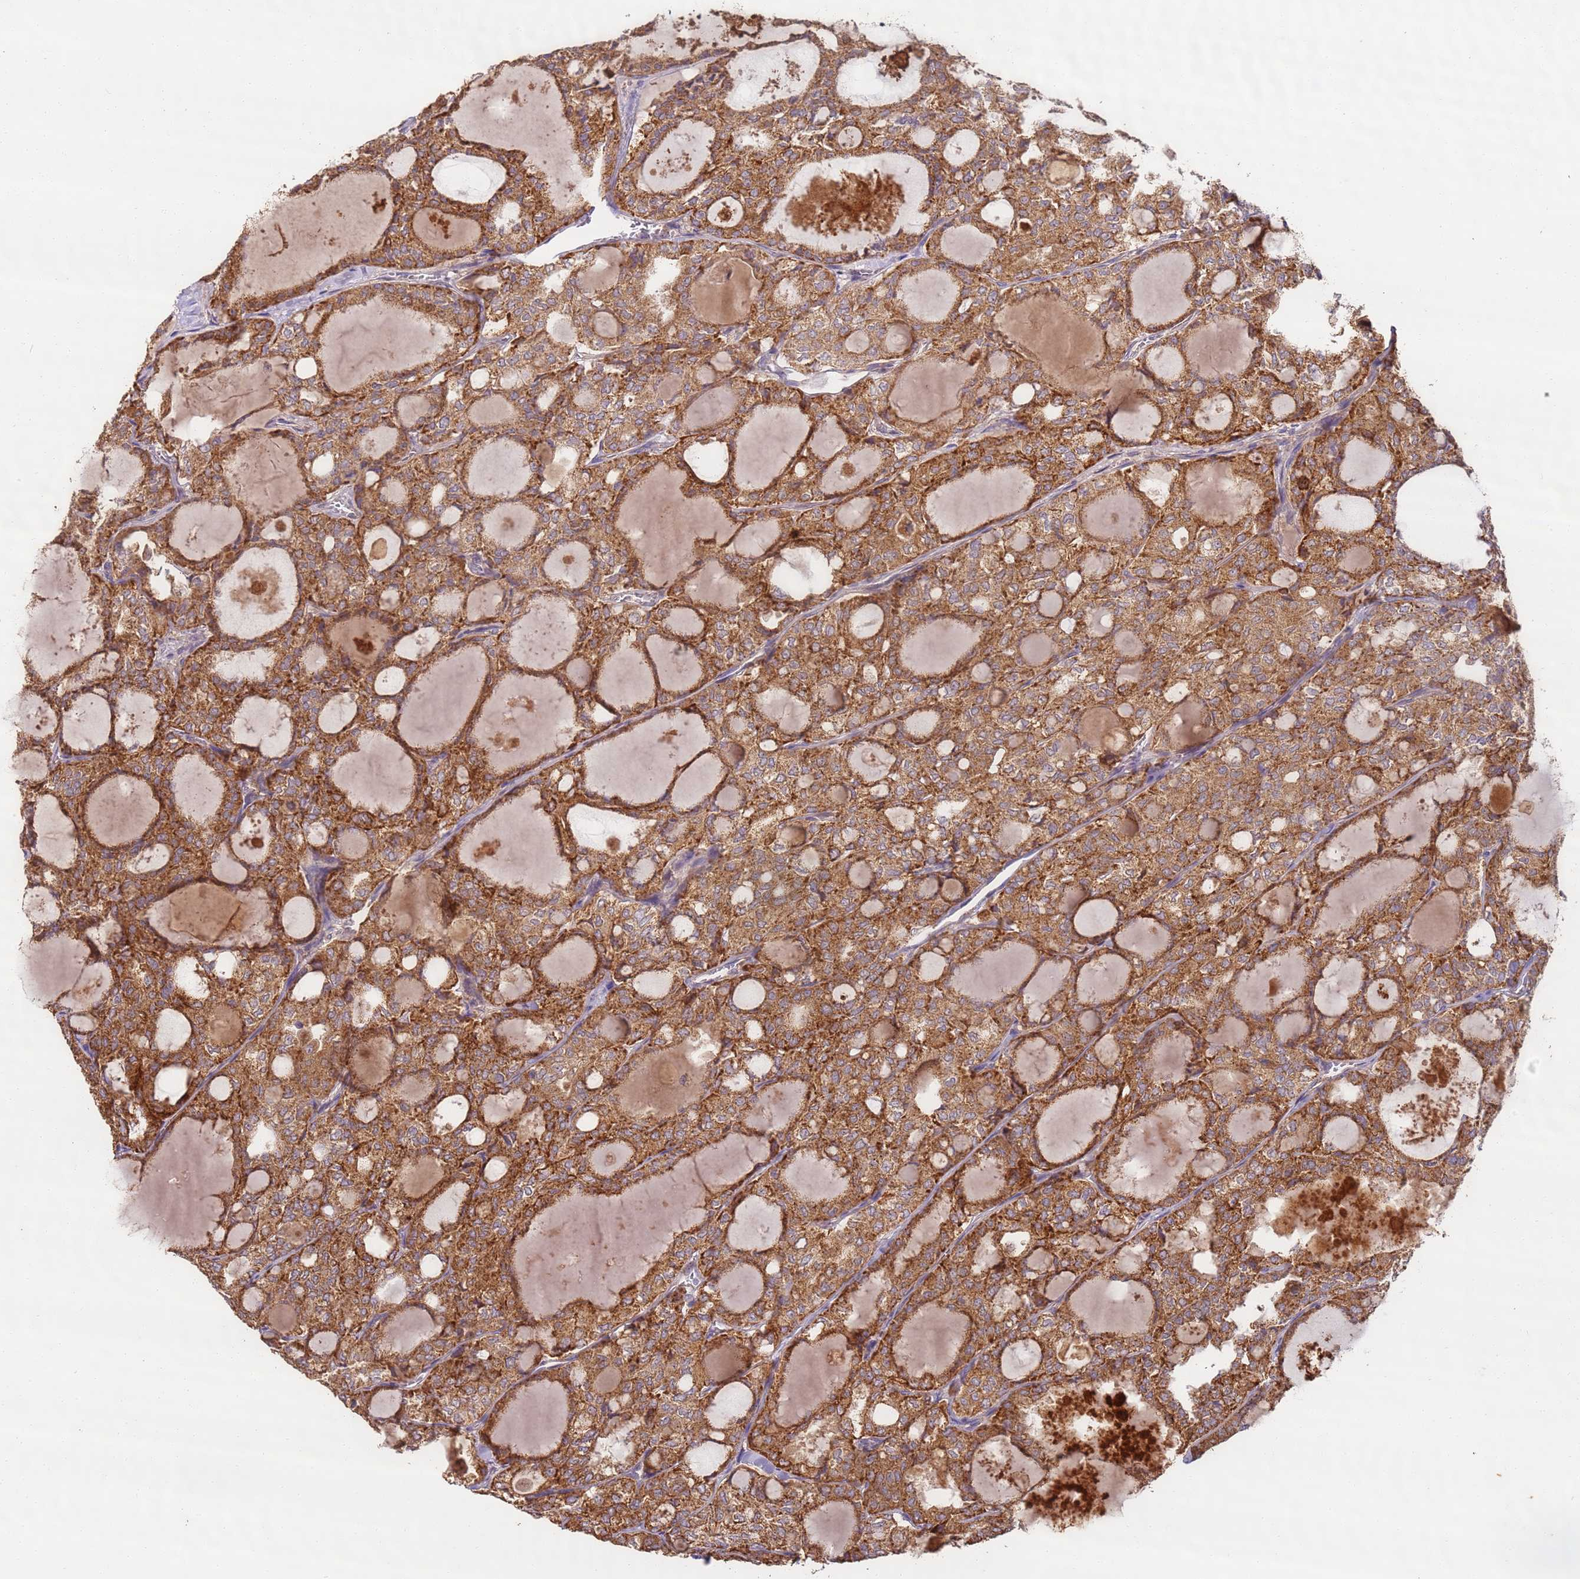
{"staining": {"intensity": "moderate", "quantity": ">75%", "location": "cytoplasmic/membranous"}, "tissue": "thyroid cancer", "cell_type": "Tumor cells", "image_type": "cancer", "snomed": [{"axis": "morphology", "description": "Follicular adenoma carcinoma, NOS"}, {"axis": "topography", "description": "Thyroid gland"}], "caption": "Thyroid cancer stained with a protein marker exhibits moderate staining in tumor cells.", "gene": "TIGAR", "patient": {"sex": "male", "age": 75}}